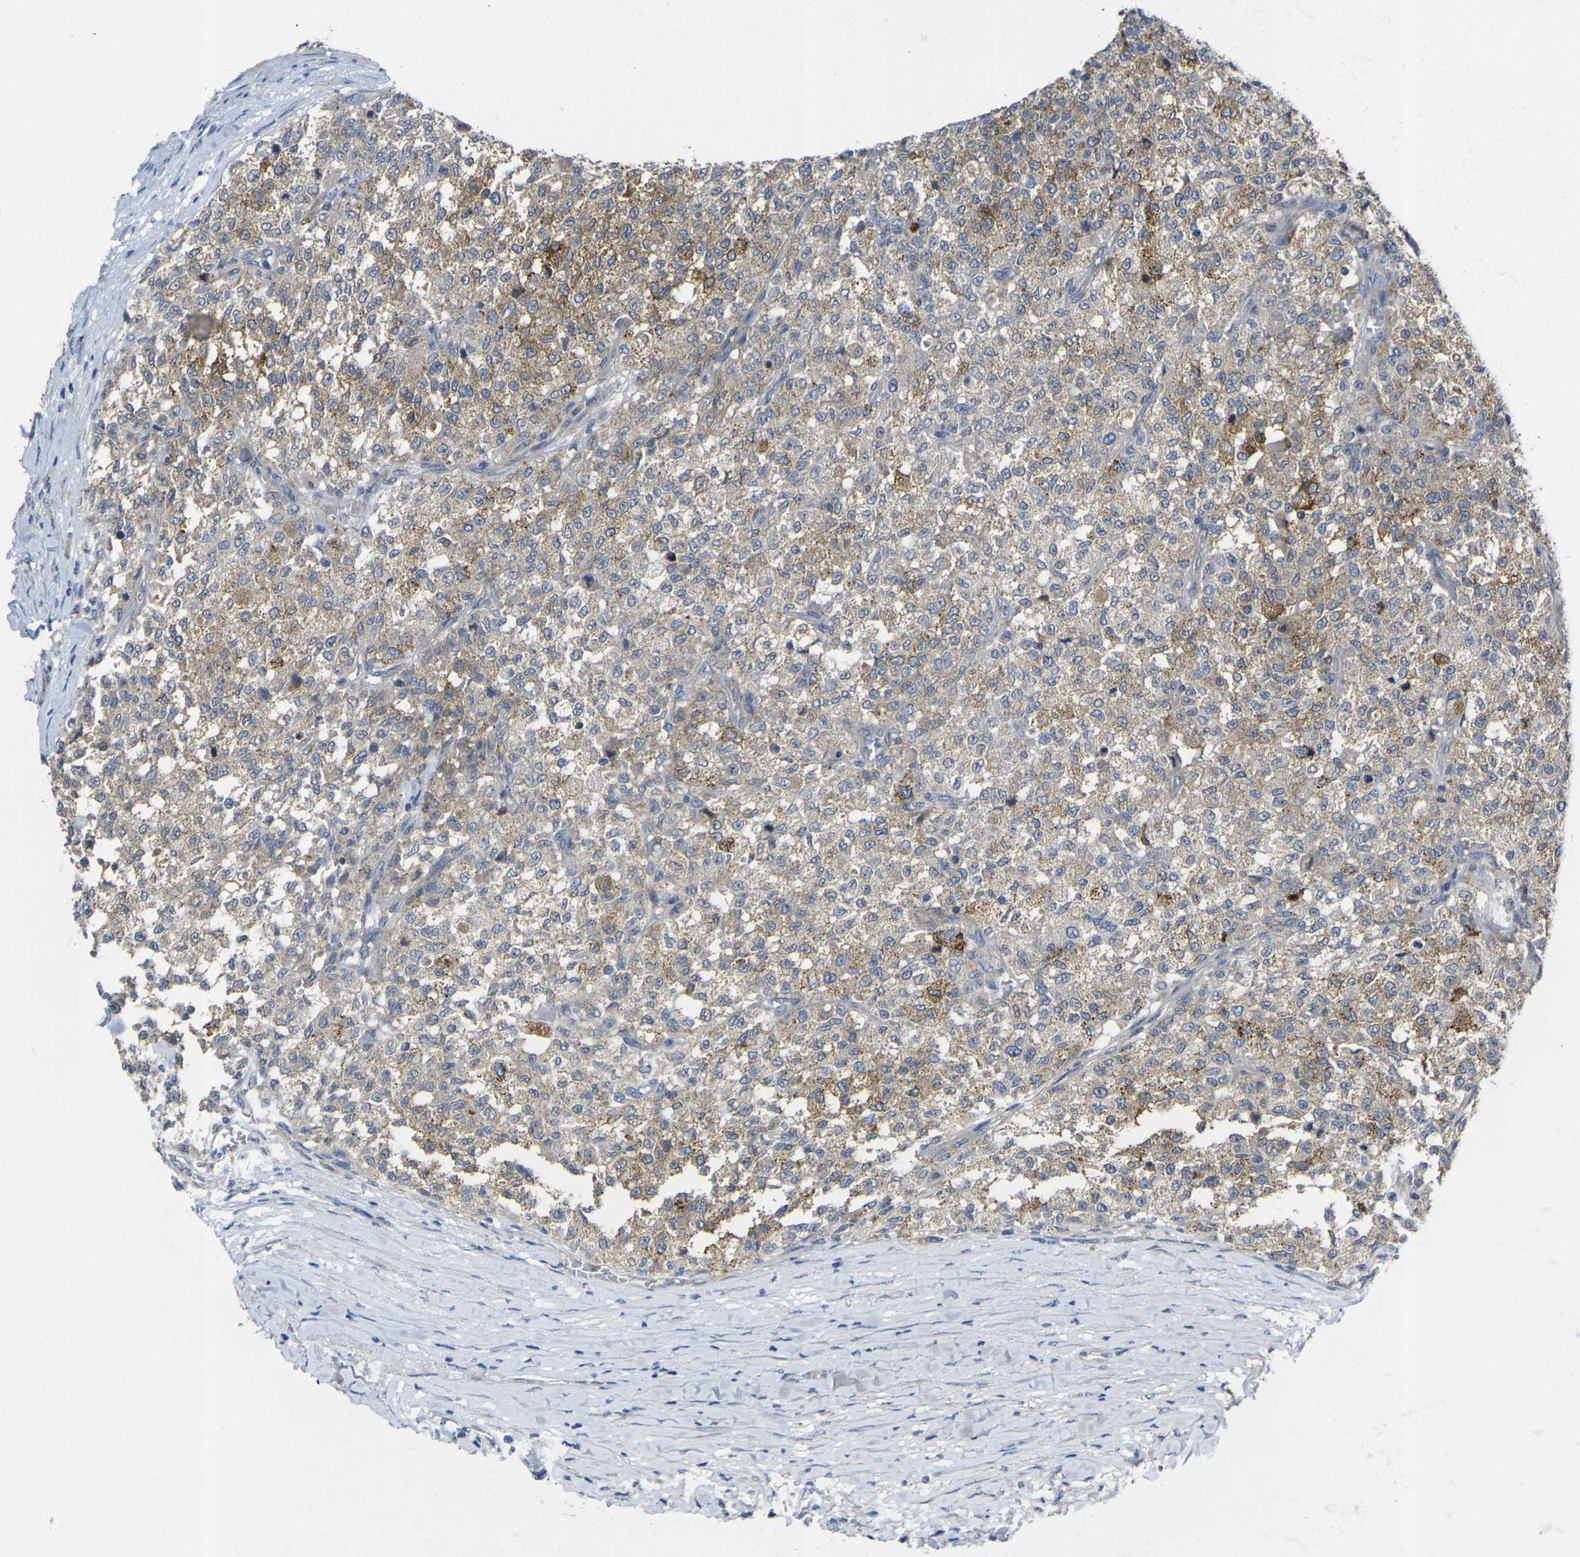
{"staining": {"intensity": "moderate", "quantity": ">75%", "location": "cytoplasmic/membranous"}, "tissue": "testis cancer", "cell_type": "Tumor cells", "image_type": "cancer", "snomed": [{"axis": "morphology", "description": "Seminoma, NOS"}, {"axis": "topography", "description": "Testis"}], "caption": "Protein staining exhibits moderate cytoplasmic/membranous positivity in about >75% of tumor cells in testis seminoma.", "gene": "GNA12", "patient": {"sex": "male", "age": 59}}